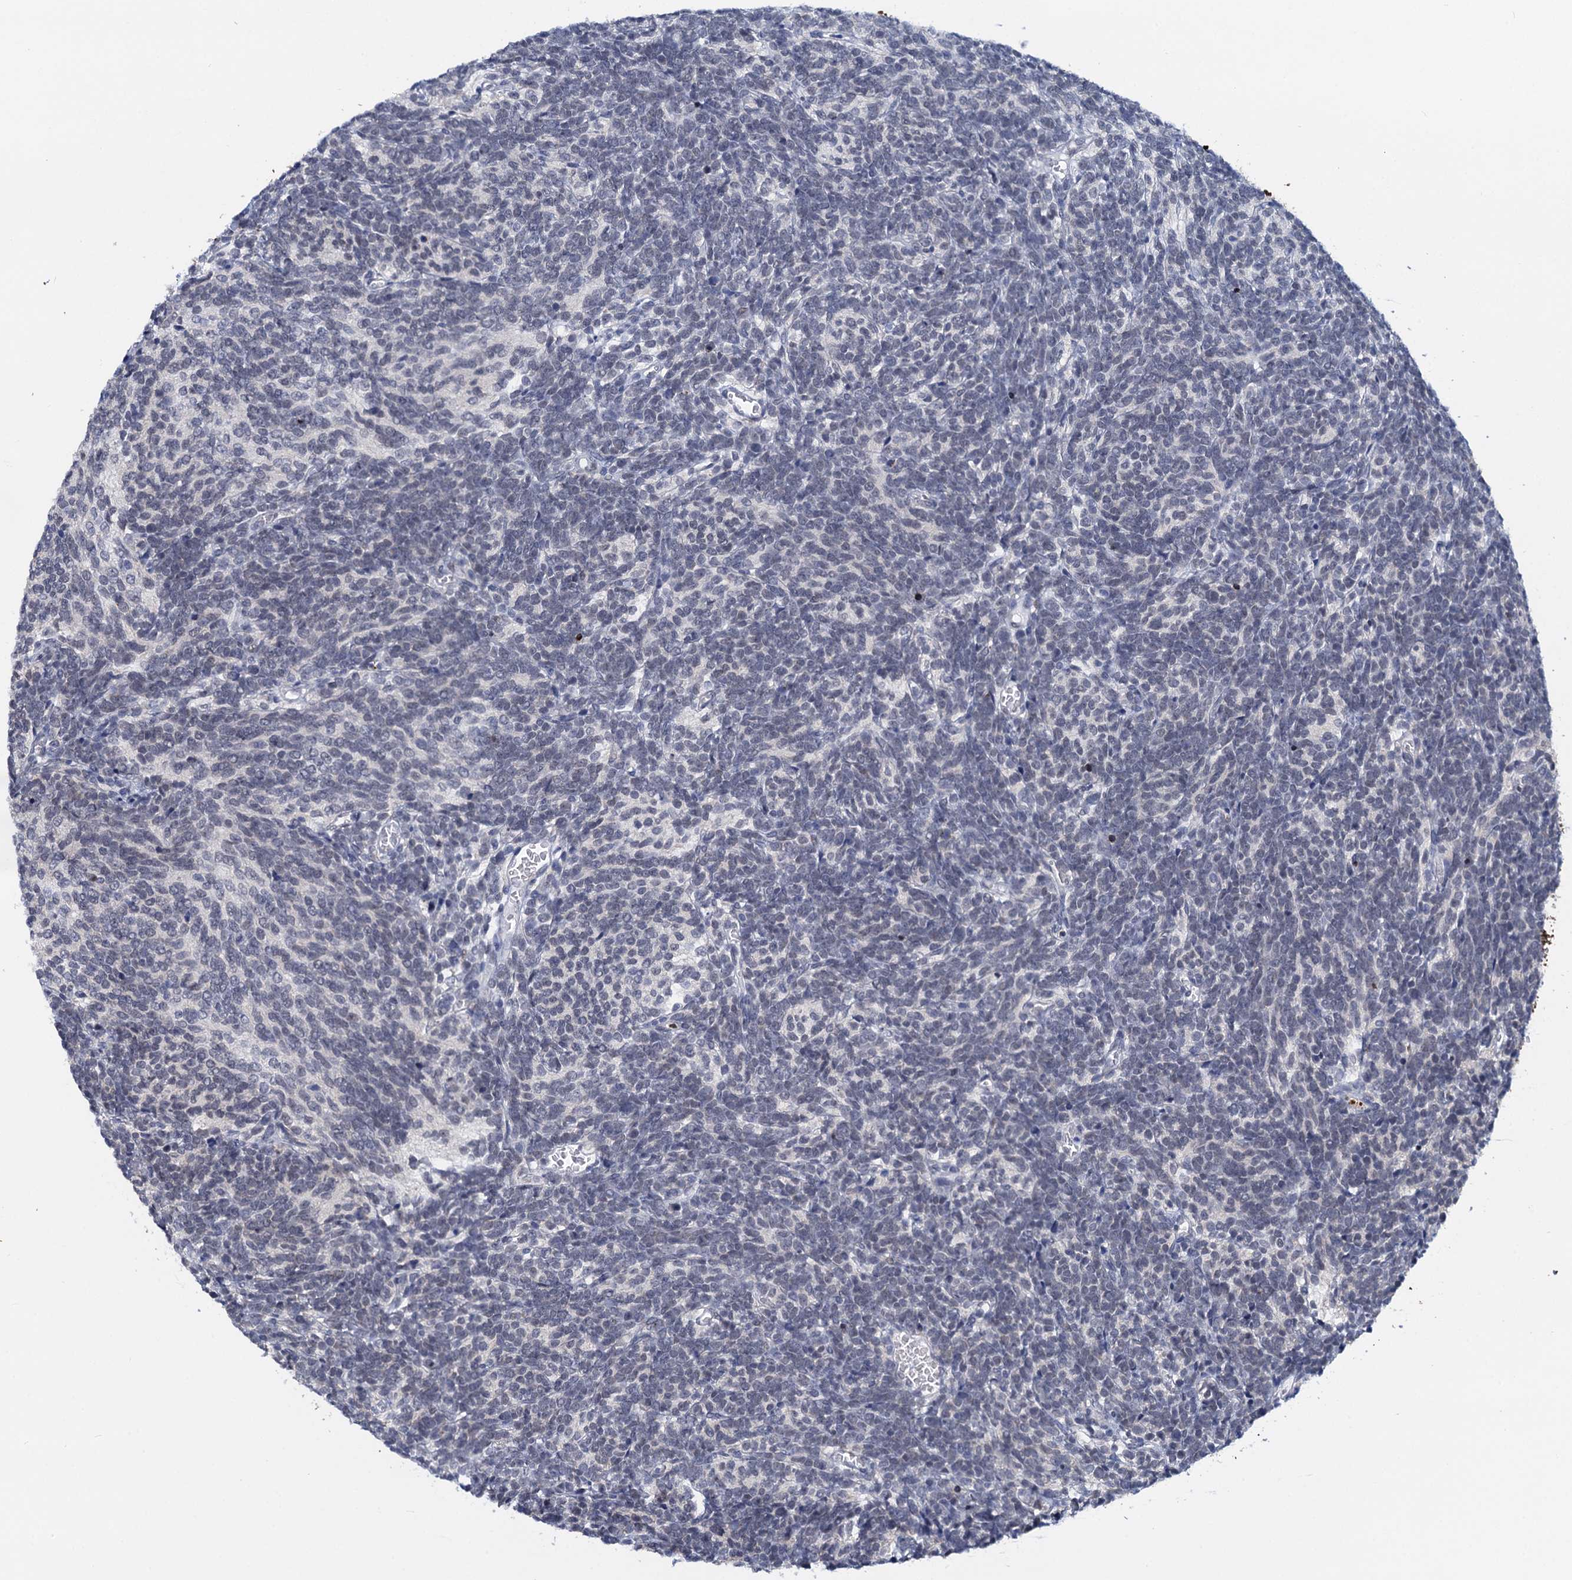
{"staining": {"intensity": "negative", "quantity": "none", "location": "none"}, "tissue": "glioma", "cell_type": "Tumor cells", "image_type": "cancer", "snomed": [{"axis": "morphology", "description": "Glioma, malignant, Low grade"}, {"axis": "topography", "description": "Brain"}], "caption": "High magnification brightfield microscopy of malignant glioma (low-grade) stained with DAB (brown) and counterstained with hematoxylin (blue): tumor cells show no significant positivity. (IHC, brightfield microscopy, high magnification).", "gene": "C16orf87", "patient": {"sex": "female", "age": 1}}